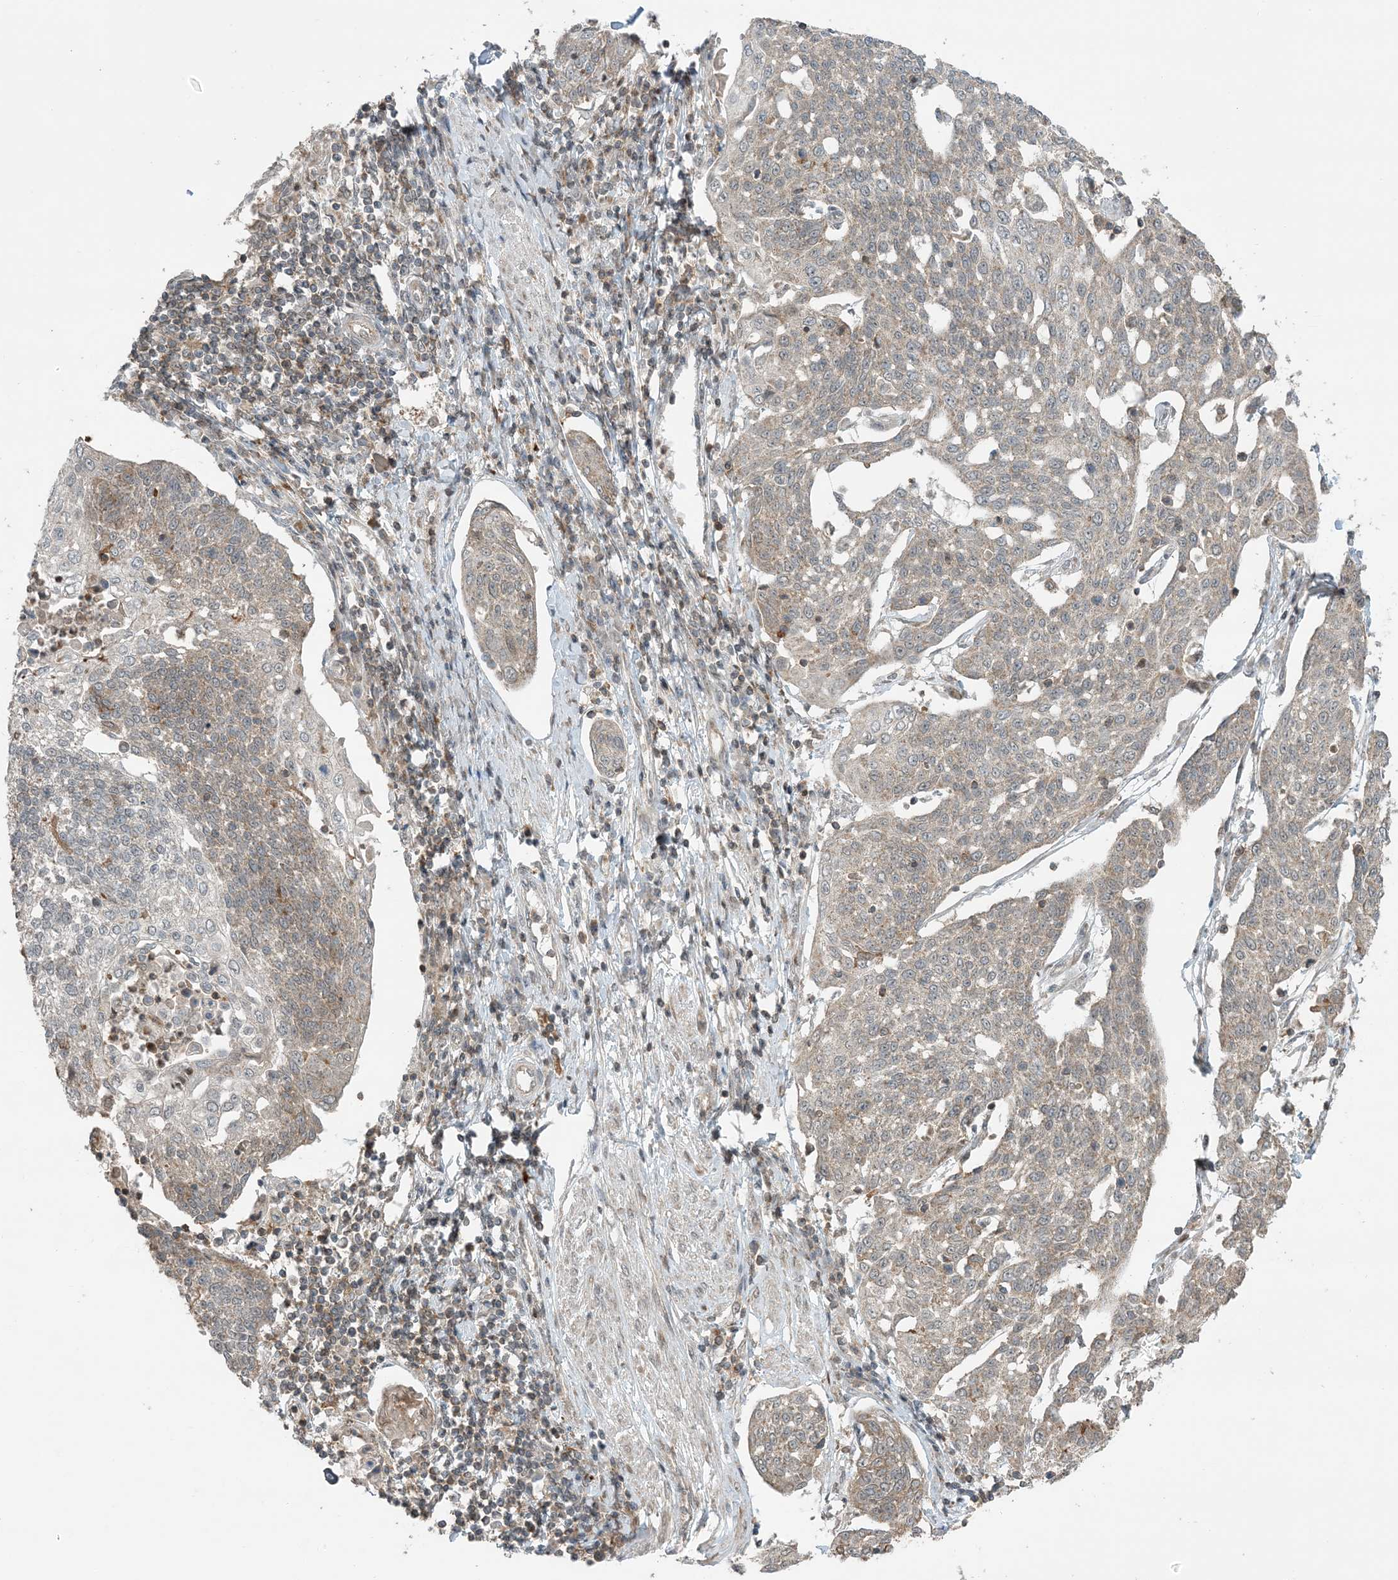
{"staining": {"intensity": "moderate", "quantity": "<25%", "location": "cytoplasmic/membranous"}, "tissue": "cervical cancer", "cell_type": "Tumor cells", "image_type": "cancer", "snomed": [{"axis": "morphology", "description": "Squamous cell carcinoma, NOS"}, {"axis": "topography", "description": "Cervix"}], "caption": "This is a histology image of immunohistochemistry (IHC) staining of cervical squamous cell carcinoma, which shows moderate staining in the cytoplasmic/membranous of tumor cells.", "gene": "PHLDB2", "patient": {"sex": "female", "age": 34}}